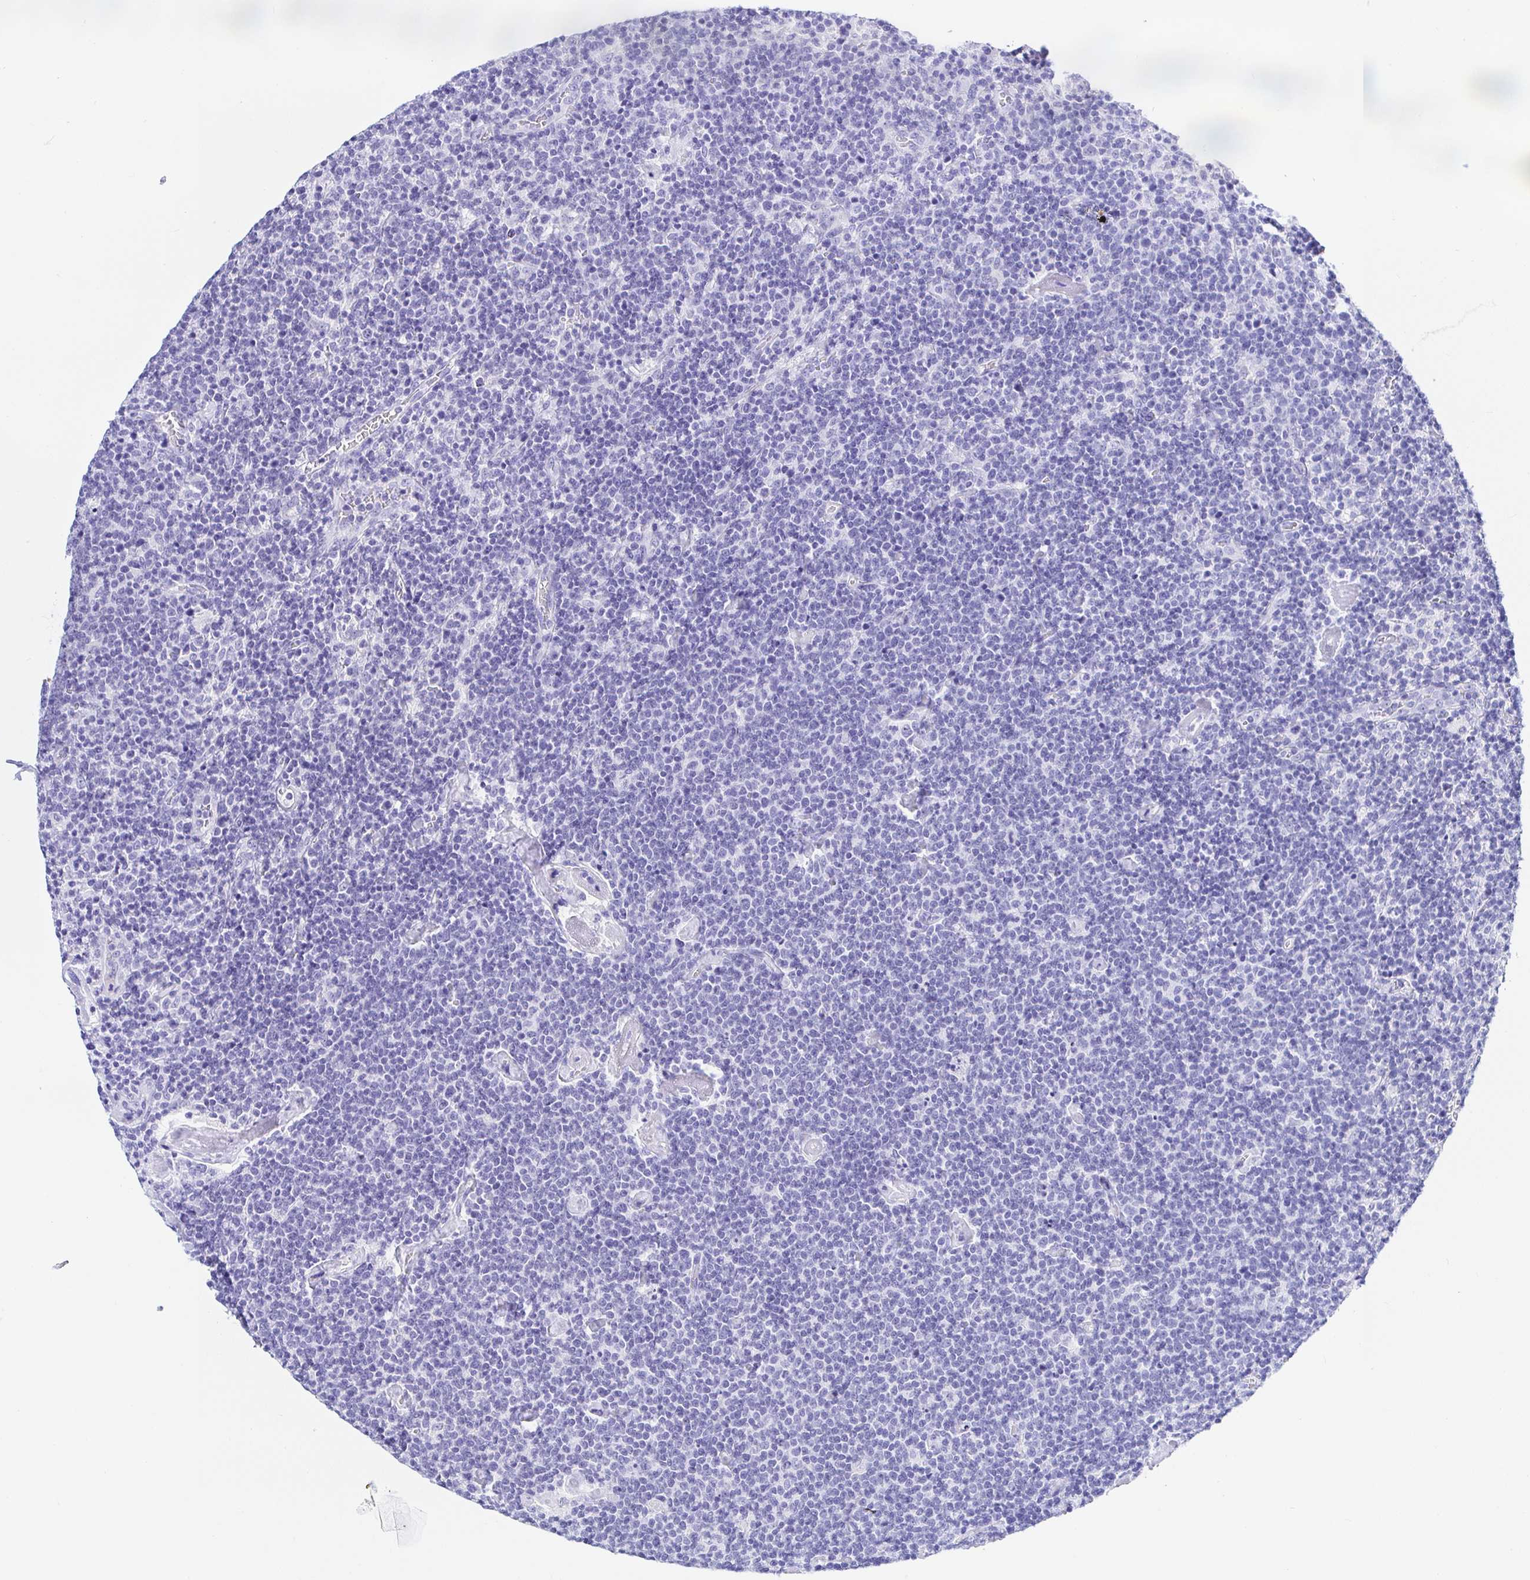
{"staining": {"intensity": "negative", "quantity": "none", "location": "none"}, "tissue": "lymphoma", "cell_type": "Tumor cells", "image_type": "cancer", "snomed": [{"axis": "morphology", "description": "Malignant lymphoma, non-Hodgkin's type, High grade"}, {"axis": "topography", "description": "Lymph node"}], "caption": "The IHC image has no significant expression in tumor cells of lymphoma tissue.", "gene": "PRAMEF19", "patient": {"sex": "male", "age": 61}}